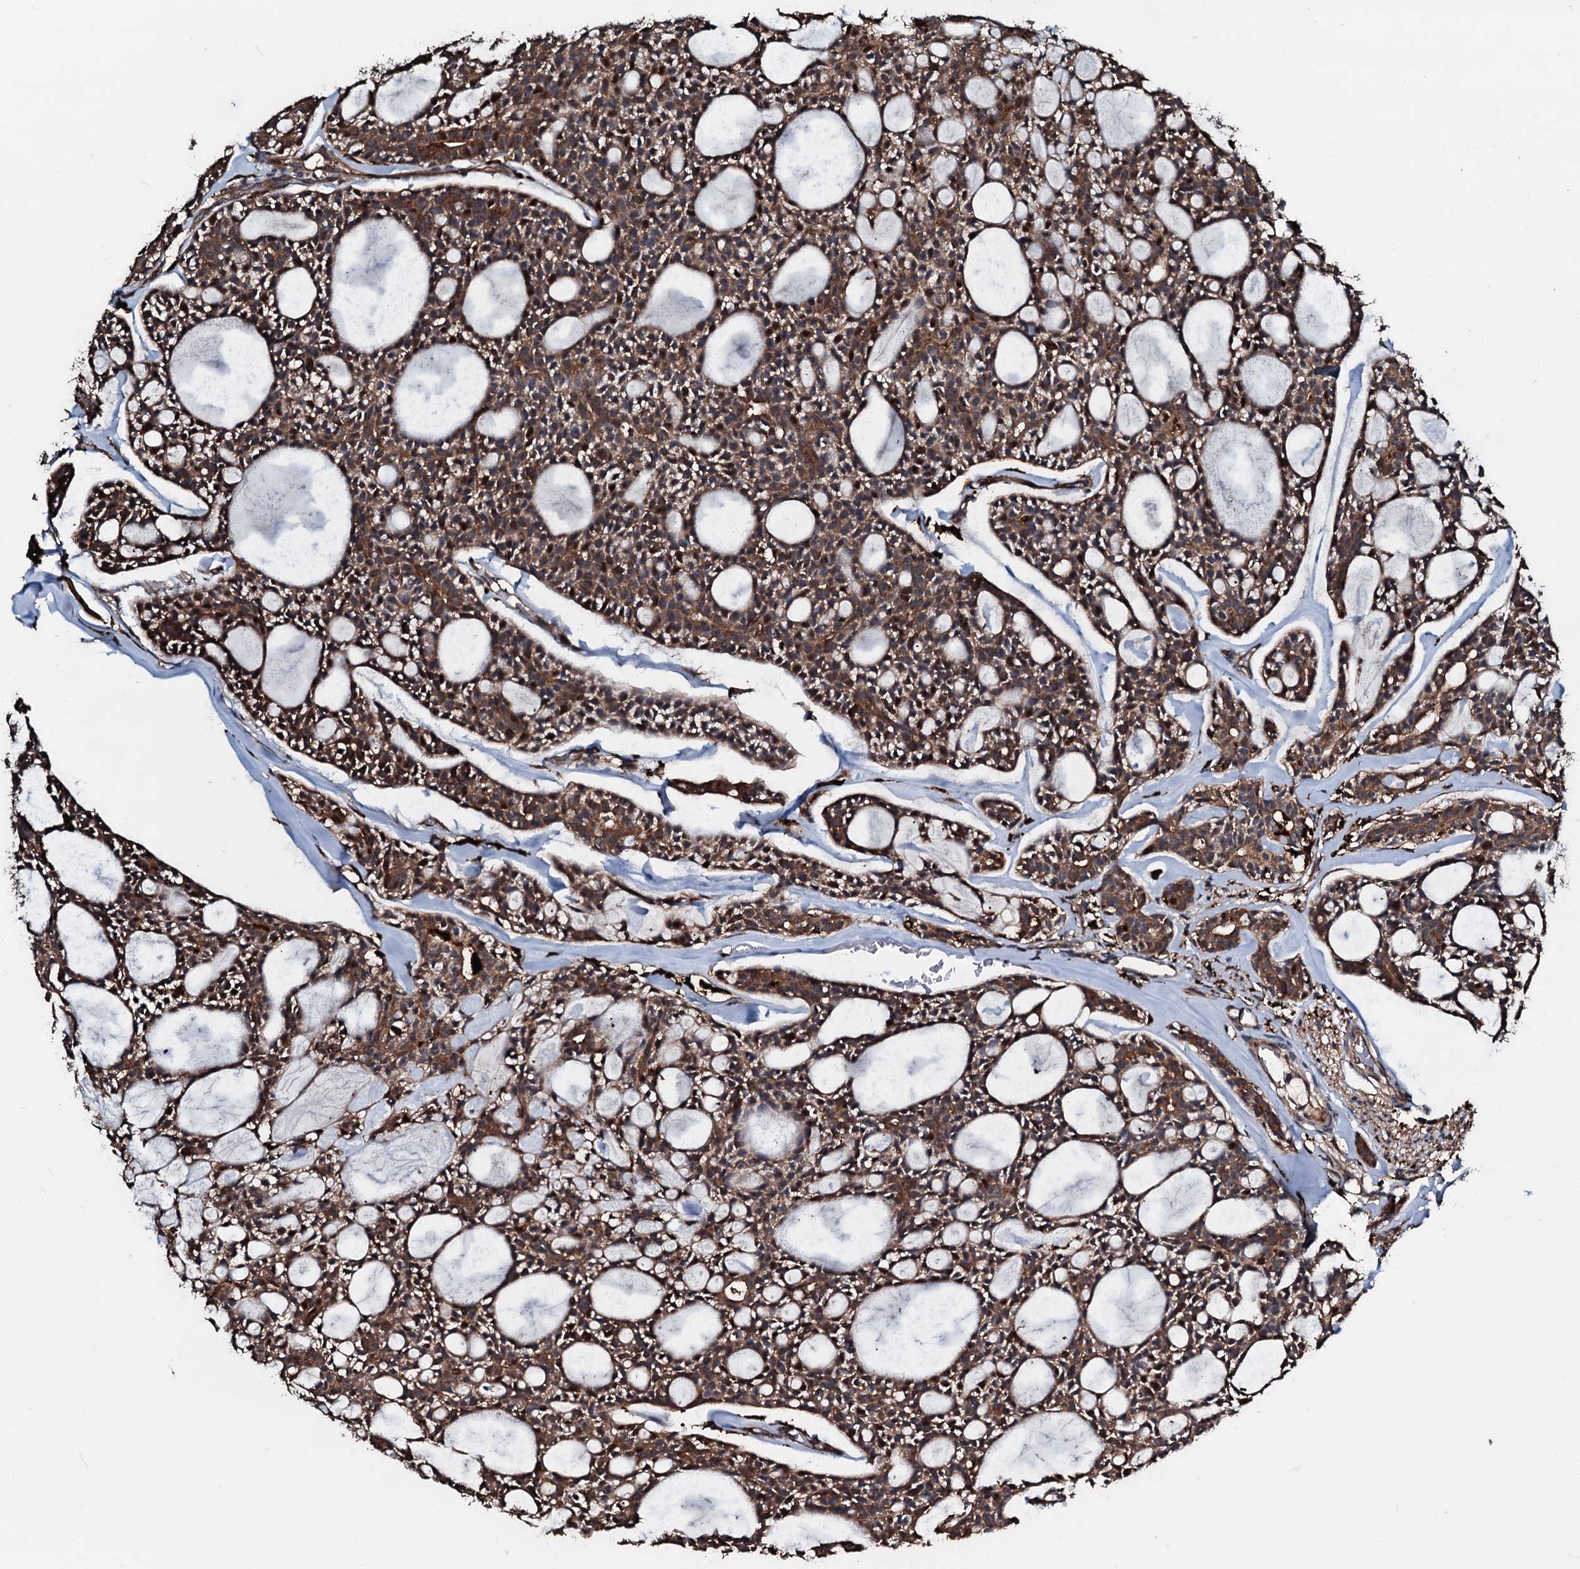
{"staining": {"intensity": "moderate", "quantity": ">75%", "location": "cytoplasmic/membranous"}, "tissue": "head and neck cancer", "cell_type": "Tumor cells", "image_type": "cancer", "snomed": [{"axis": "morphology", "description": "Adenocarcinoma, NOS"}, {"axis": "topography", "description": "Salivary gland"}, {"axis": "topography", "description": "Head-Neck"}], "caption": "DAB (3,3'-diaminobenzidine) immunohistochemical staining of head and neck cancer (adenocarcinoma) exhibits moderate cytoplasmic/membranous protein positivity in approximately >75% of tumor cells.", "gene": "TPGS2", "patient": {"sex": "male", "age": 55}}